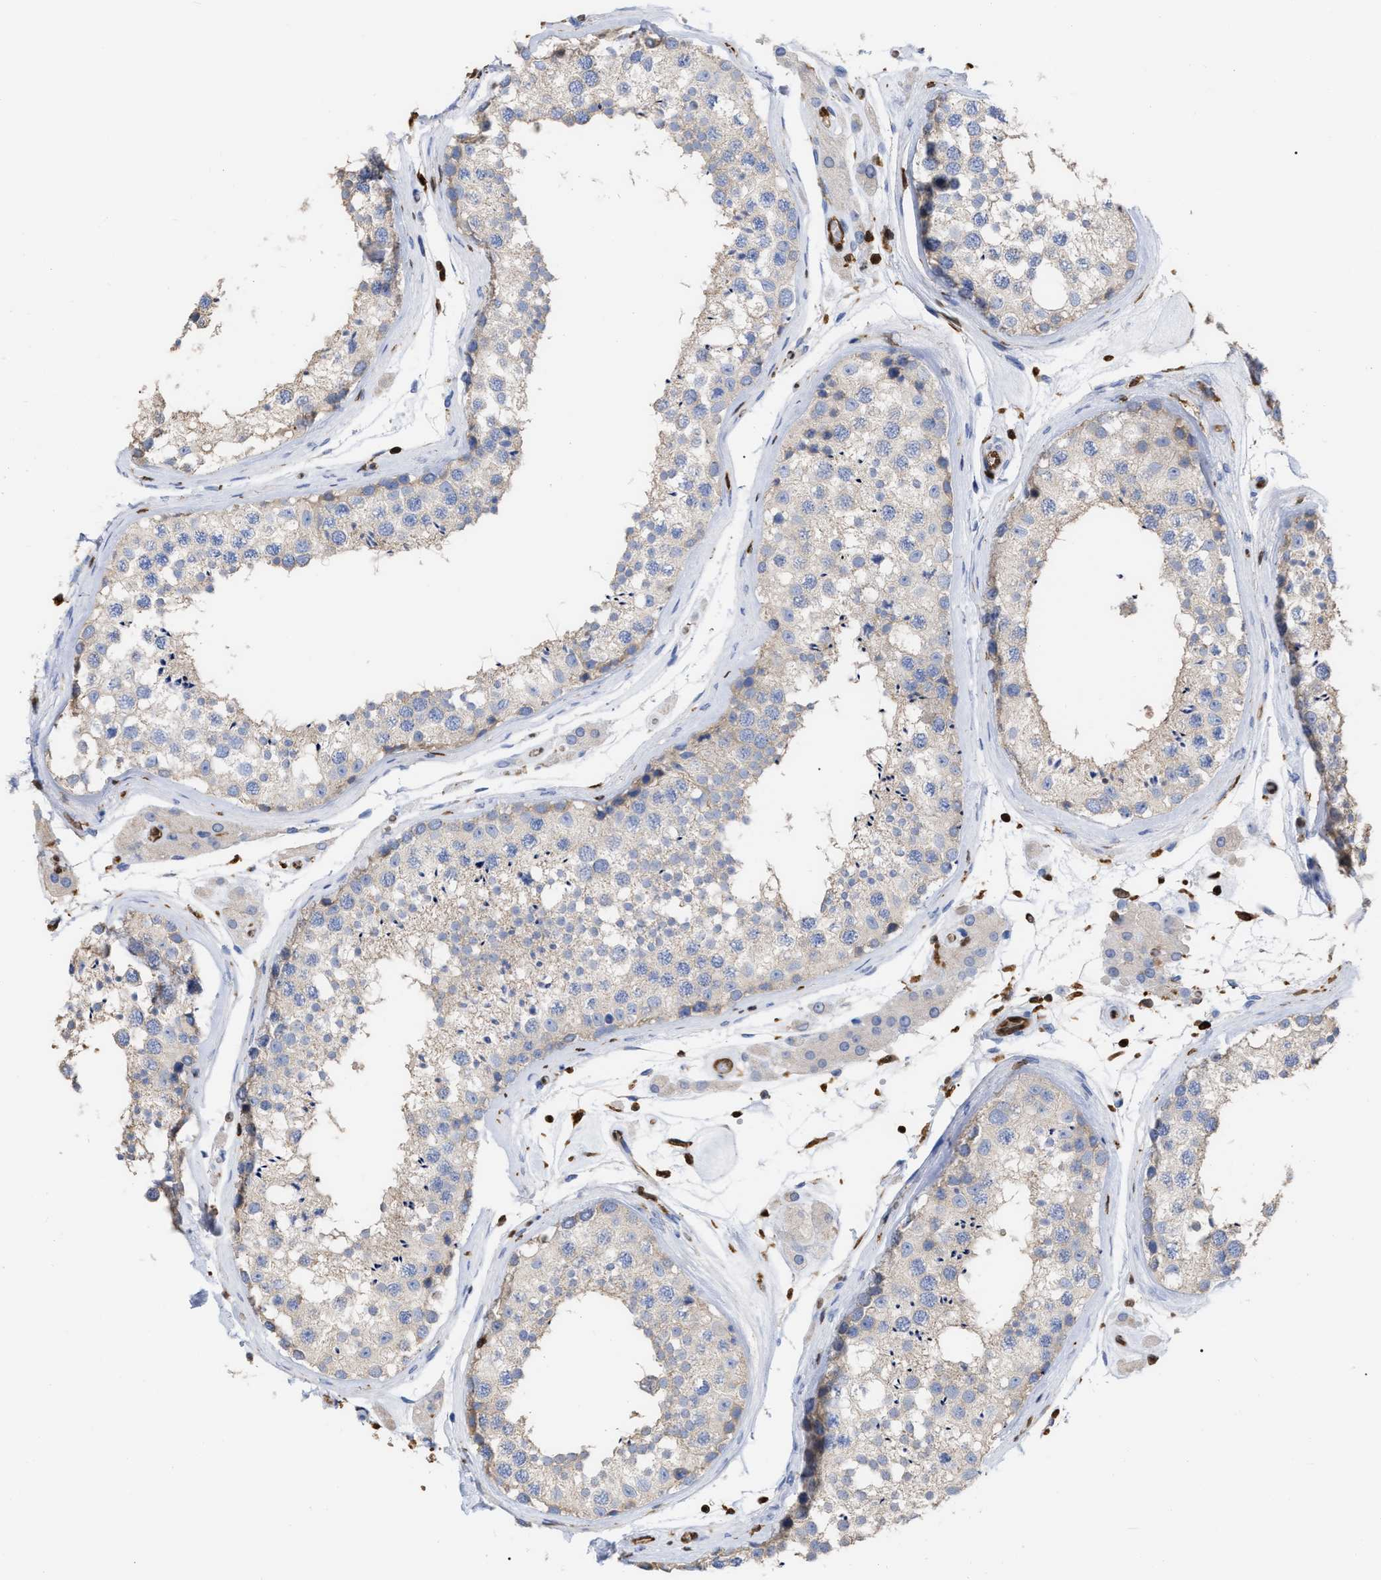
{"staining": {"intensity": "weak", "quantity": "<25%", "location": "cytoplasmic/membranous"}, "tissue": "testis", "cell_type": "Cells in seminiferous ducts", "image_type": "normal", "snomed": [{"axis": "morphology", "description": "Normal tissue, NOS"}, {"axis": "topography", "description": "Testis"}], "caption": "A high-resolution photomicrograph shows immunohistochemistry staining of unremarkable testis, which displays no significant staining in cells in seminiferous ducts.", "gene": "GIMAP4", "patient": {"sex": "male", "age": 46}}